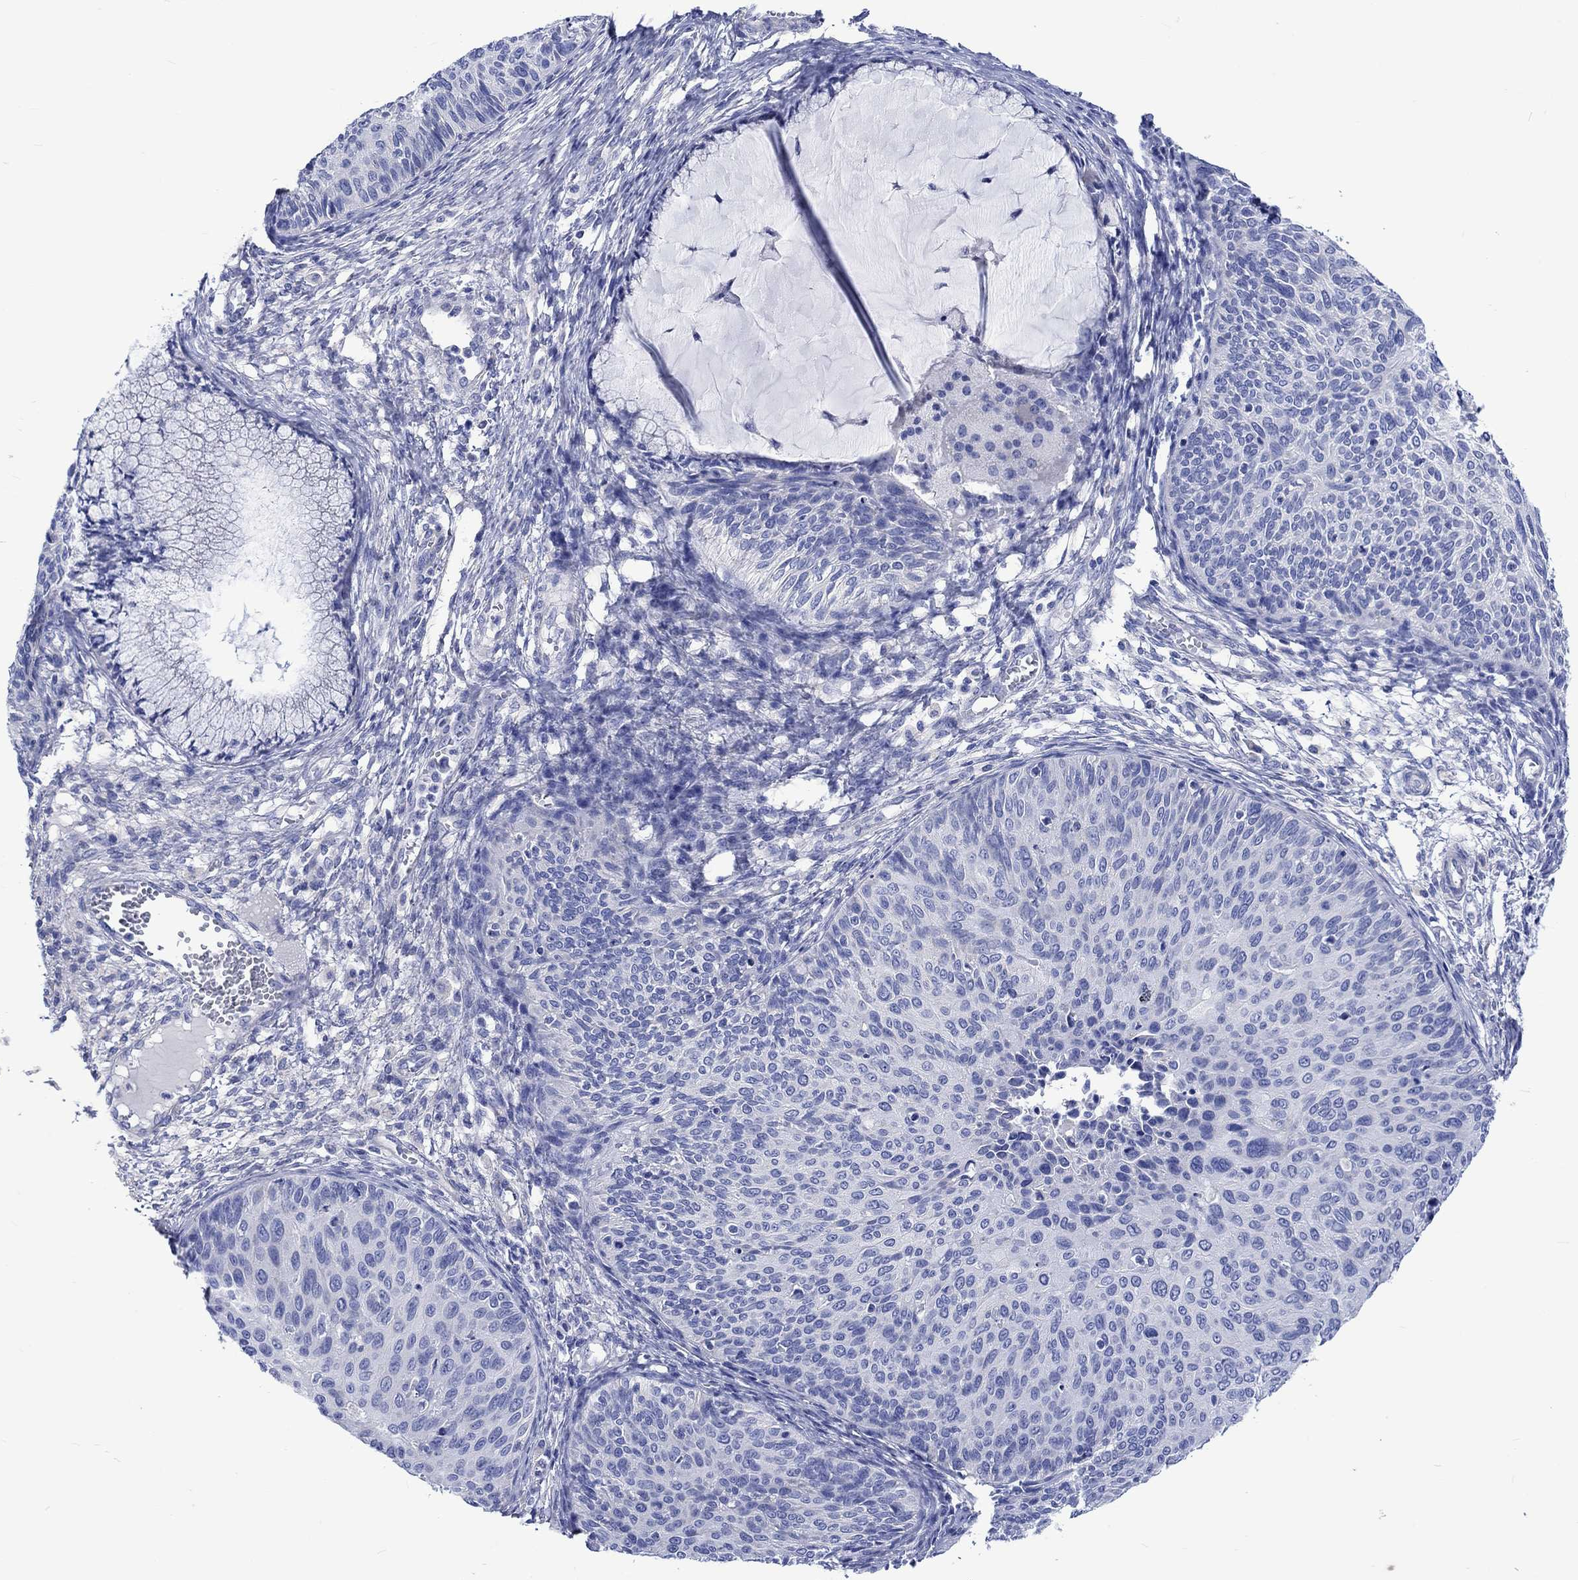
{"staining": {"intensity": "negative", "quantity": "none", "location": "none"}, "tissue": "cervical cancer", "cell_type": "Tumor cells", "image_type": "cancer", "snomed": [{"axis": "morphology", "description": "Squamous cell carcinoma, NOS"}, {"axis": "topography", "description": "Cervix"}], "caption": "A micrograph of cervical cancer (squamous cell carcinoma) stained for a protein displays no brown staining in tumor cells.", "gene": "CPLX2", "patient": {"sex": "female", "age": 36}}